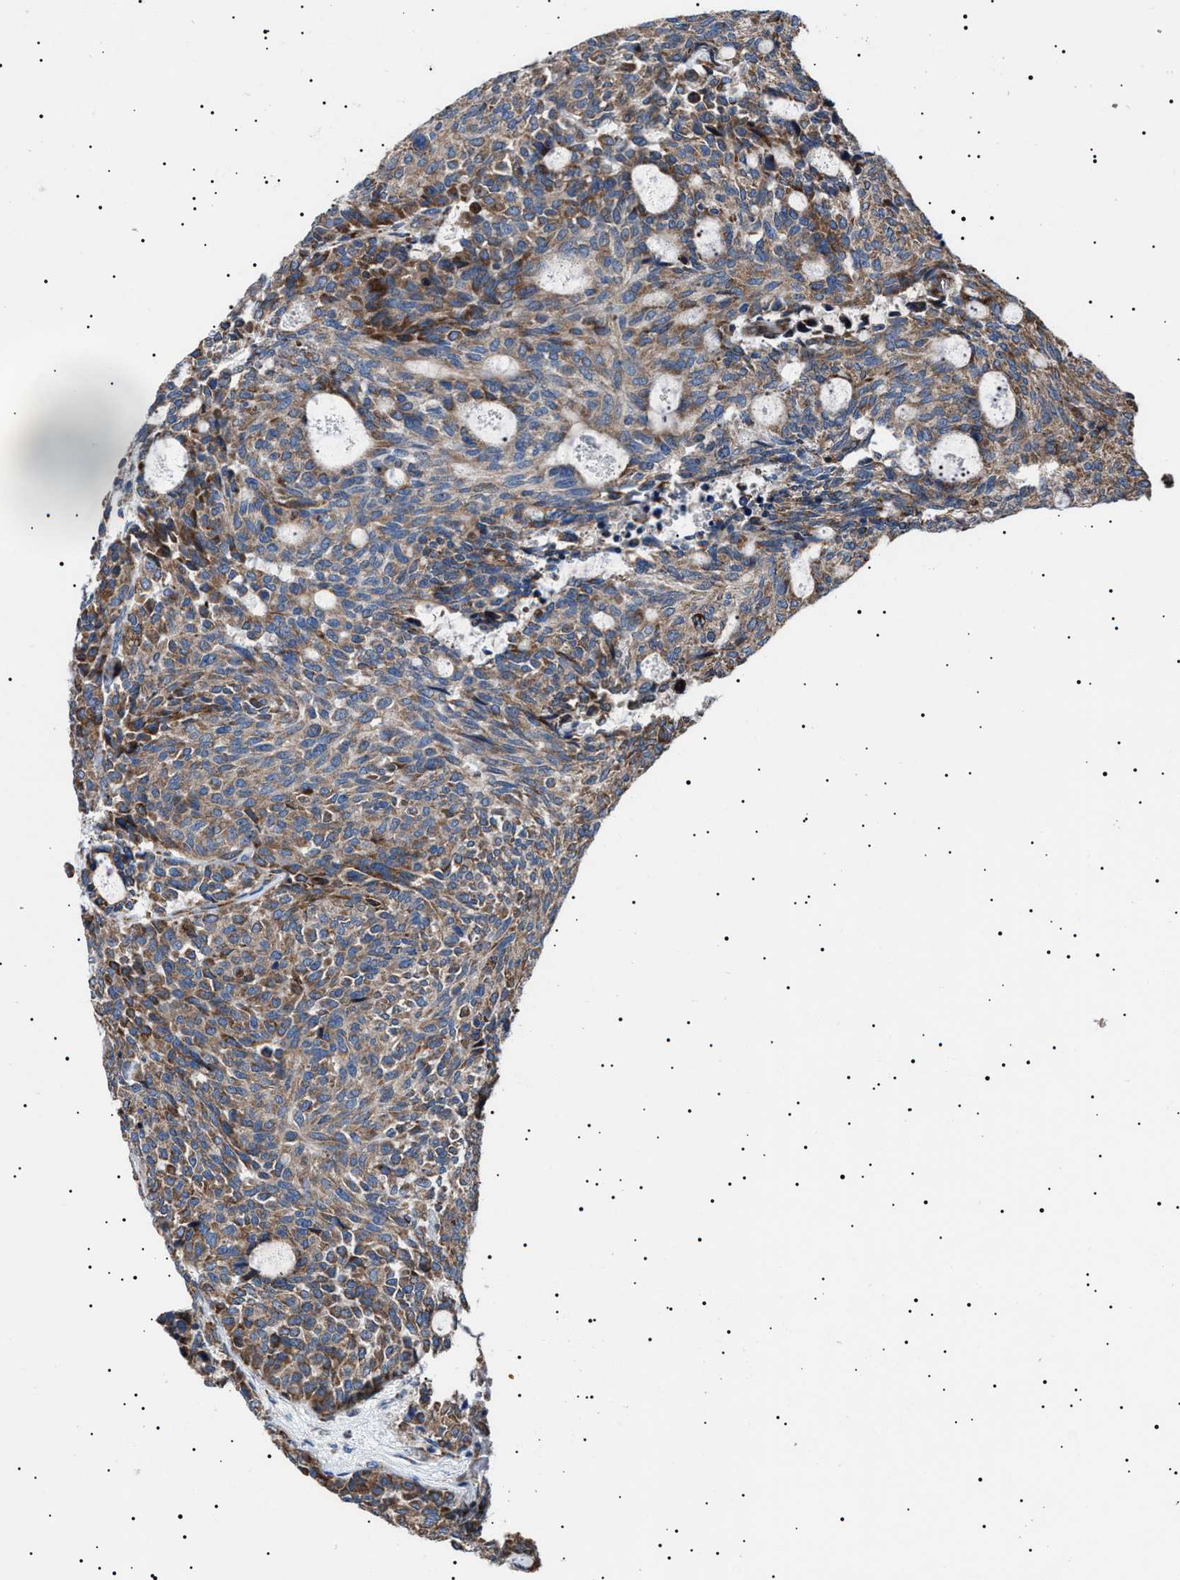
{"staining": {"intensity": "weak", "quantity": ">75%", "location": "cytoplasmic/membranous"}, "tissue": "carcinoid", "cell_type": "Tumor cells", "image_type": "cancer", "snomed": [{"axis": "morphology", "description": "Carcinoid, malignant, NOS"}, {"axis": "topography", "description": "Pancreas"}], "caption": "Immunohistochemistry (IHC) of human carcinoid shows low levels of weak cytoplasmic/membranous positivity in about >75% of tumor cells.", "gene": "TOP1MT", "patient": {"sex": "female", "age": 54}}